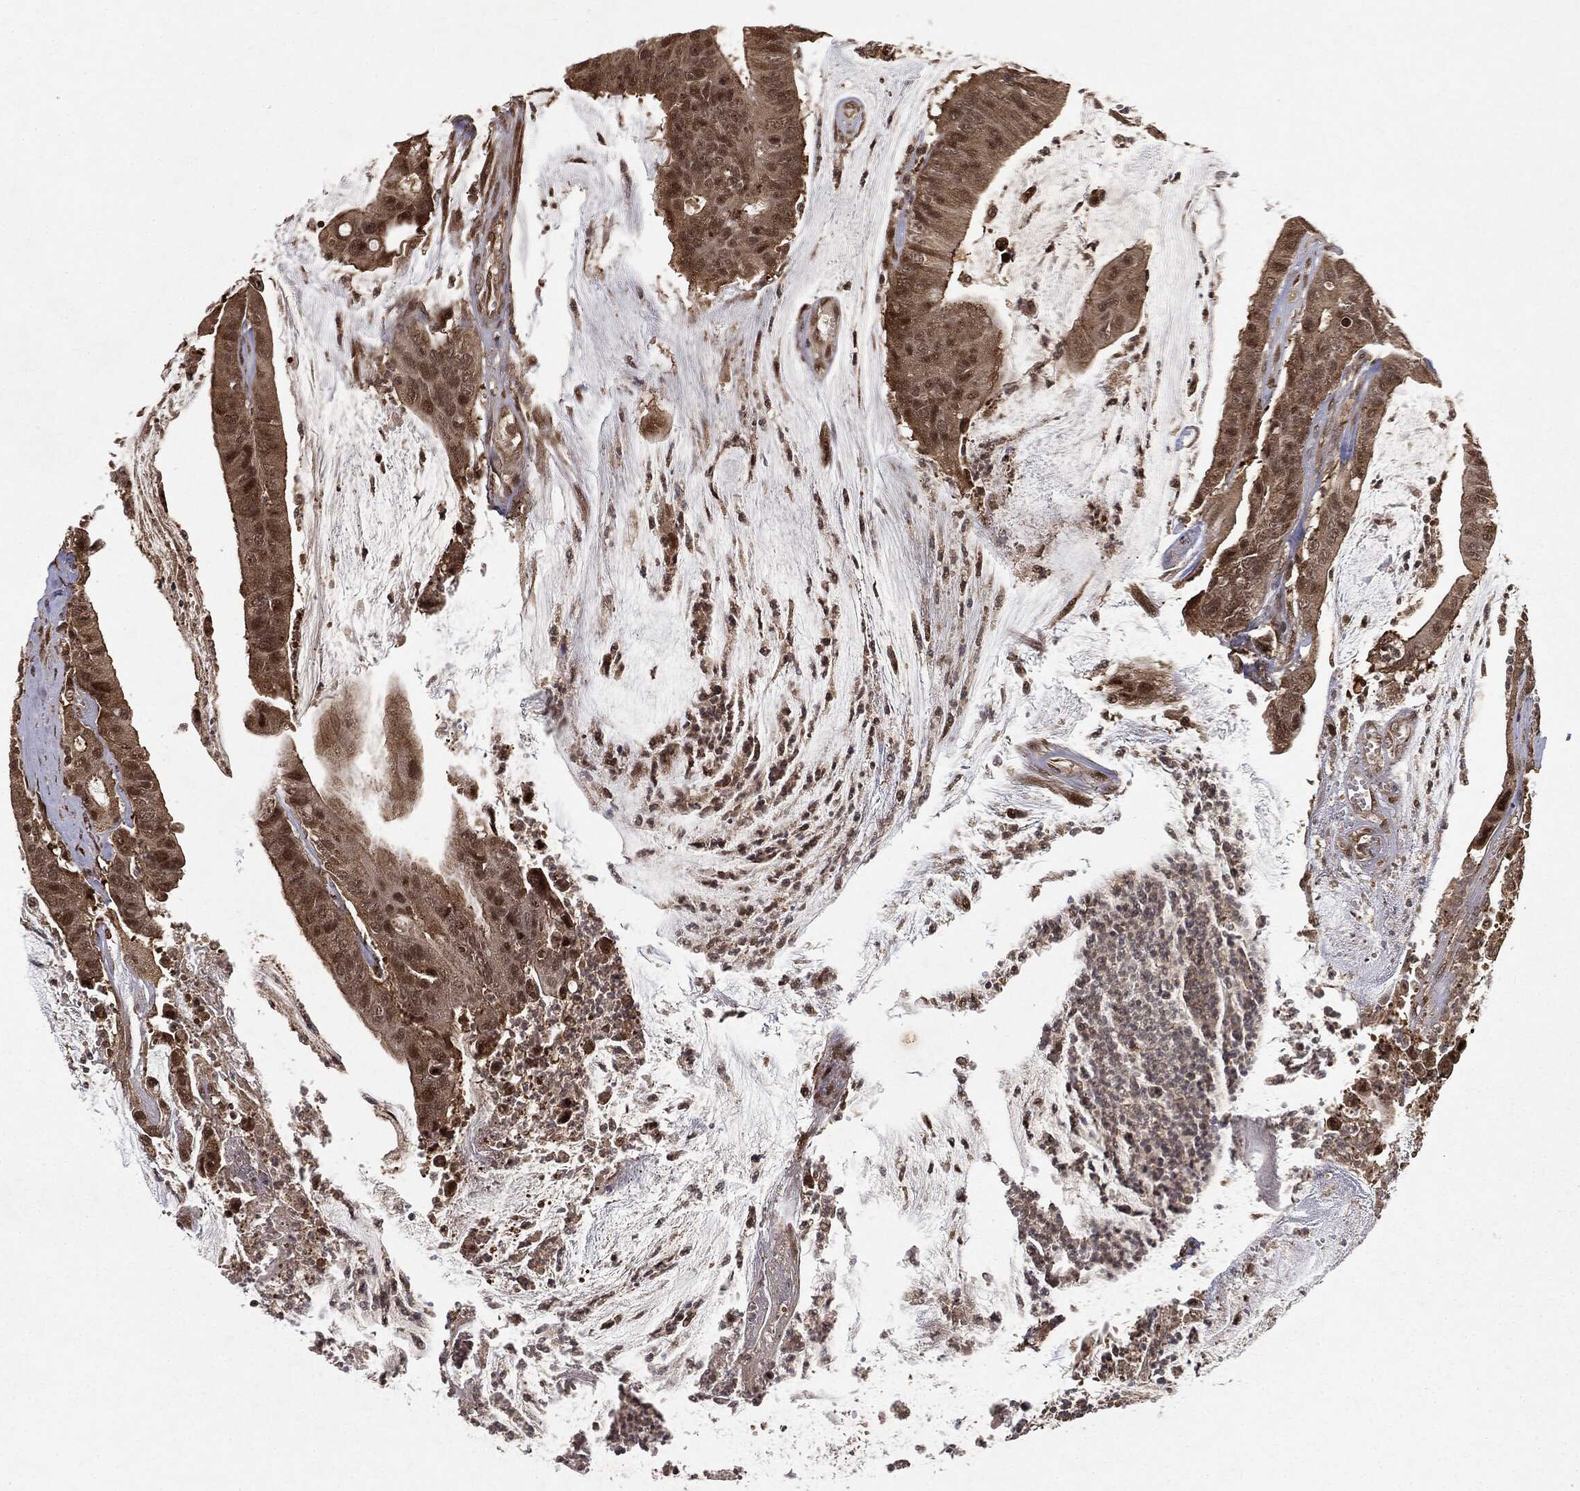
{"staining": {"intensity": "strong", "quantity": "<25%", "location": "cytoplasmic/membranous,nuclear"}, "tissue": "colorectal cancer", "cell_type": "Tumor cells", "image_type": "cancer", "snomed": [{"axis": "morphology", "description": "Adenocarcinoma, NOS"}, {"axis": "topography", "description": "Colon"}], "caption": "A histopathology image of colorectal cancer (adenocarcinoma) stained for a protein displays strong cytoplasmic/membranous and nuclear brown staining in tumor cells.", "gene": "ZNHIT6", "patient": {"sex": "female", "age": 69}}